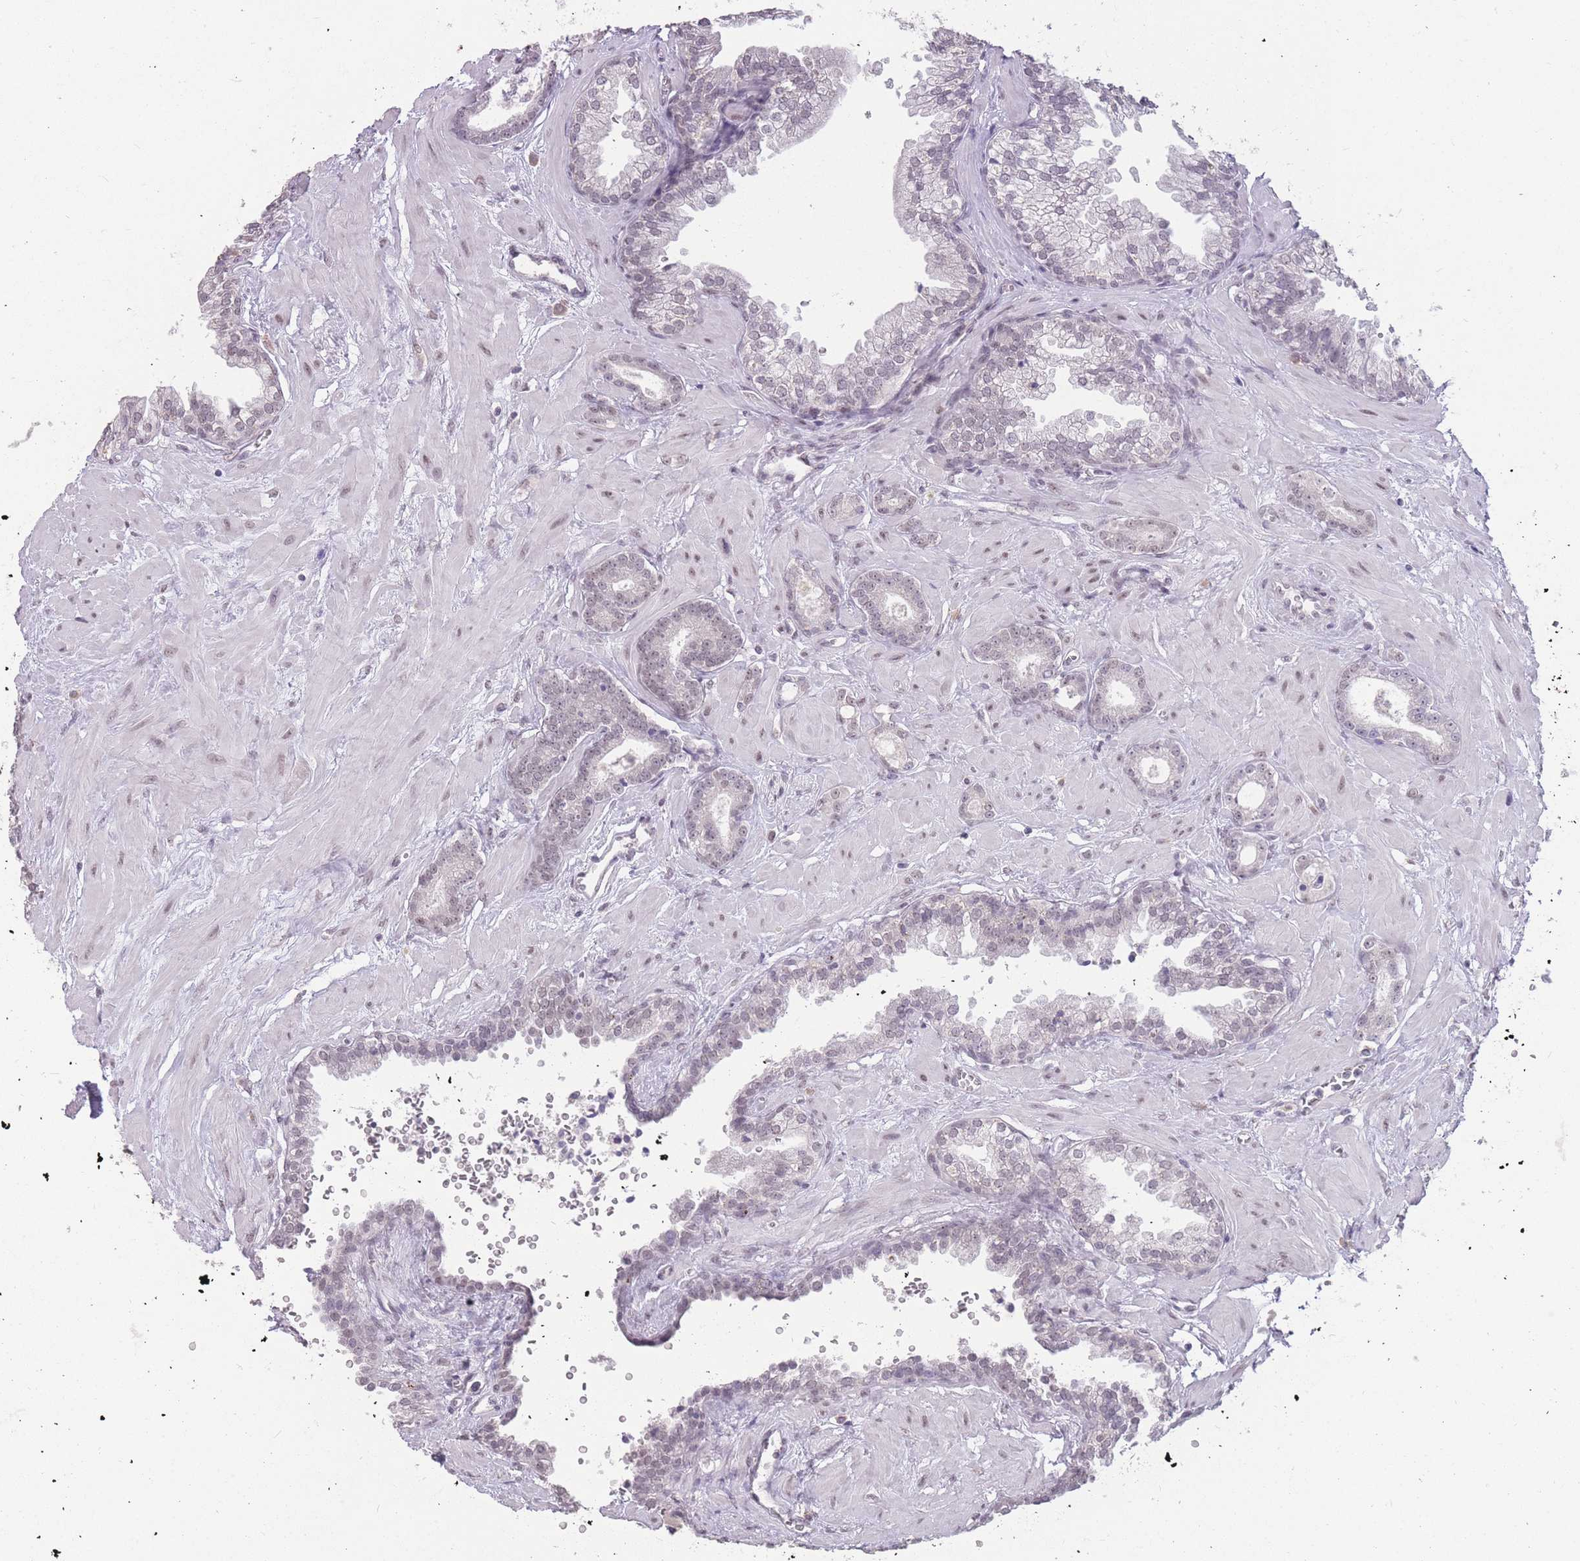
{"staining": {"intensity": "negative", "quantity": "none", "location": "none"}, "tissue": "prostate cancer", "cell_type": "Tumor cells", "image_type": "cancer", "snomed": [{"axis": "morphology", "description": "Adenocarcinoma, Low grade"}, {"axis": "topography", "description": "Prostate"}], "caption": "Immunohistochemistry (IHC) photomicrograph of prostate low-grade adenocarcinoma stained for a protein (brown), which shows no positivity in tumor cells.", "gene": "HNRNPUL1", "patient": {"sex": "male", "age": 60}}